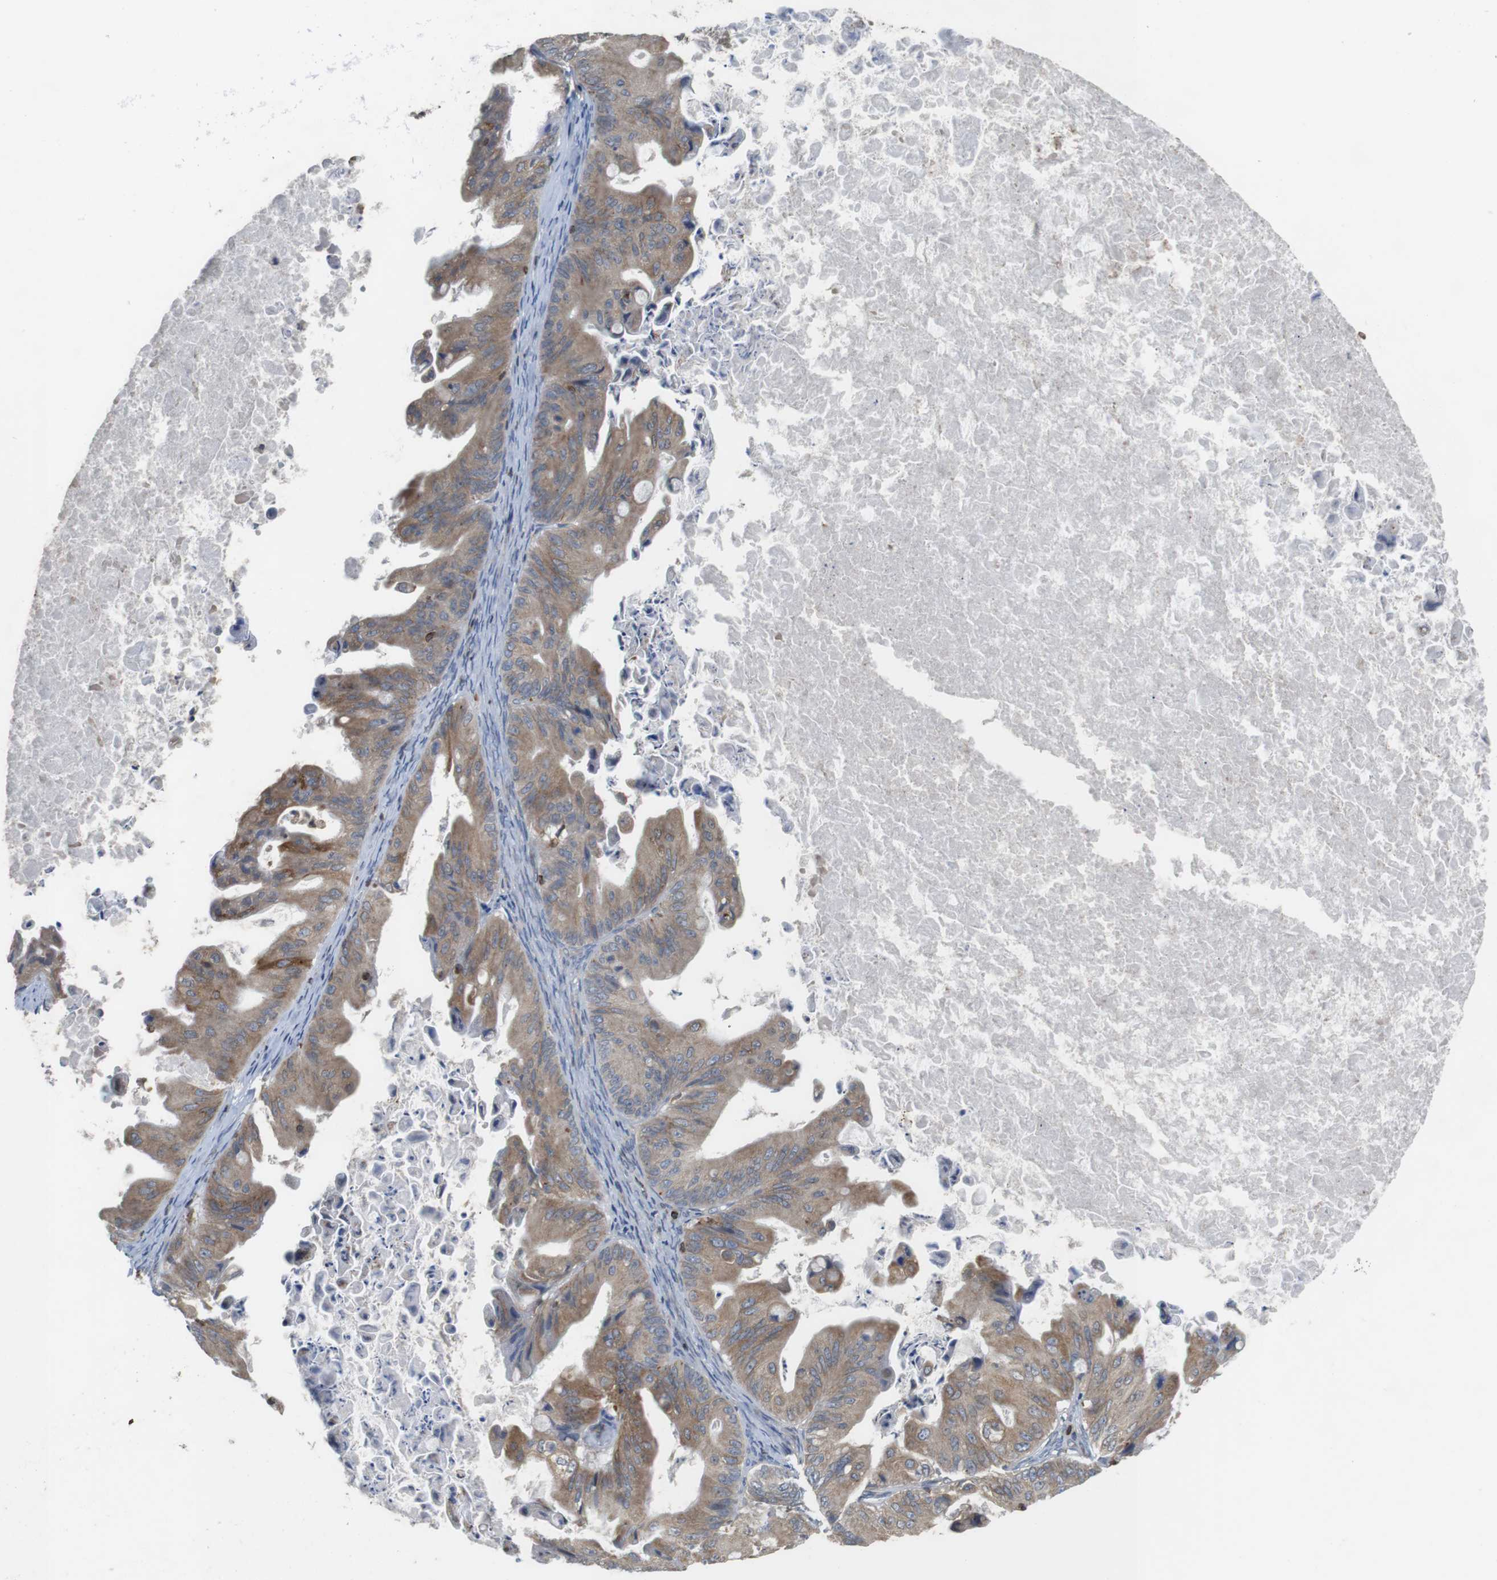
{"staining": {"intensity": "moderate", "quantity": ">75%", "location": "cytoplasmic/membranous"}, "tissue": "ovarian cancer", "cell_type": "Tumor cells", "image_type": "cancer", "snomed": [{"axis": "morphology", "description": "Cystadenocarcinoma, mucinous, NOS"}, {"axis": "topography", "description": "Ovary"}], "caption": "Tumor cells exhibit moderate cytoplasmic/membranous staining in about >75% of cells in ovarian cancer.", "gene": "ARL6IP5", "patient": {"sex": "female", "age": 37}}